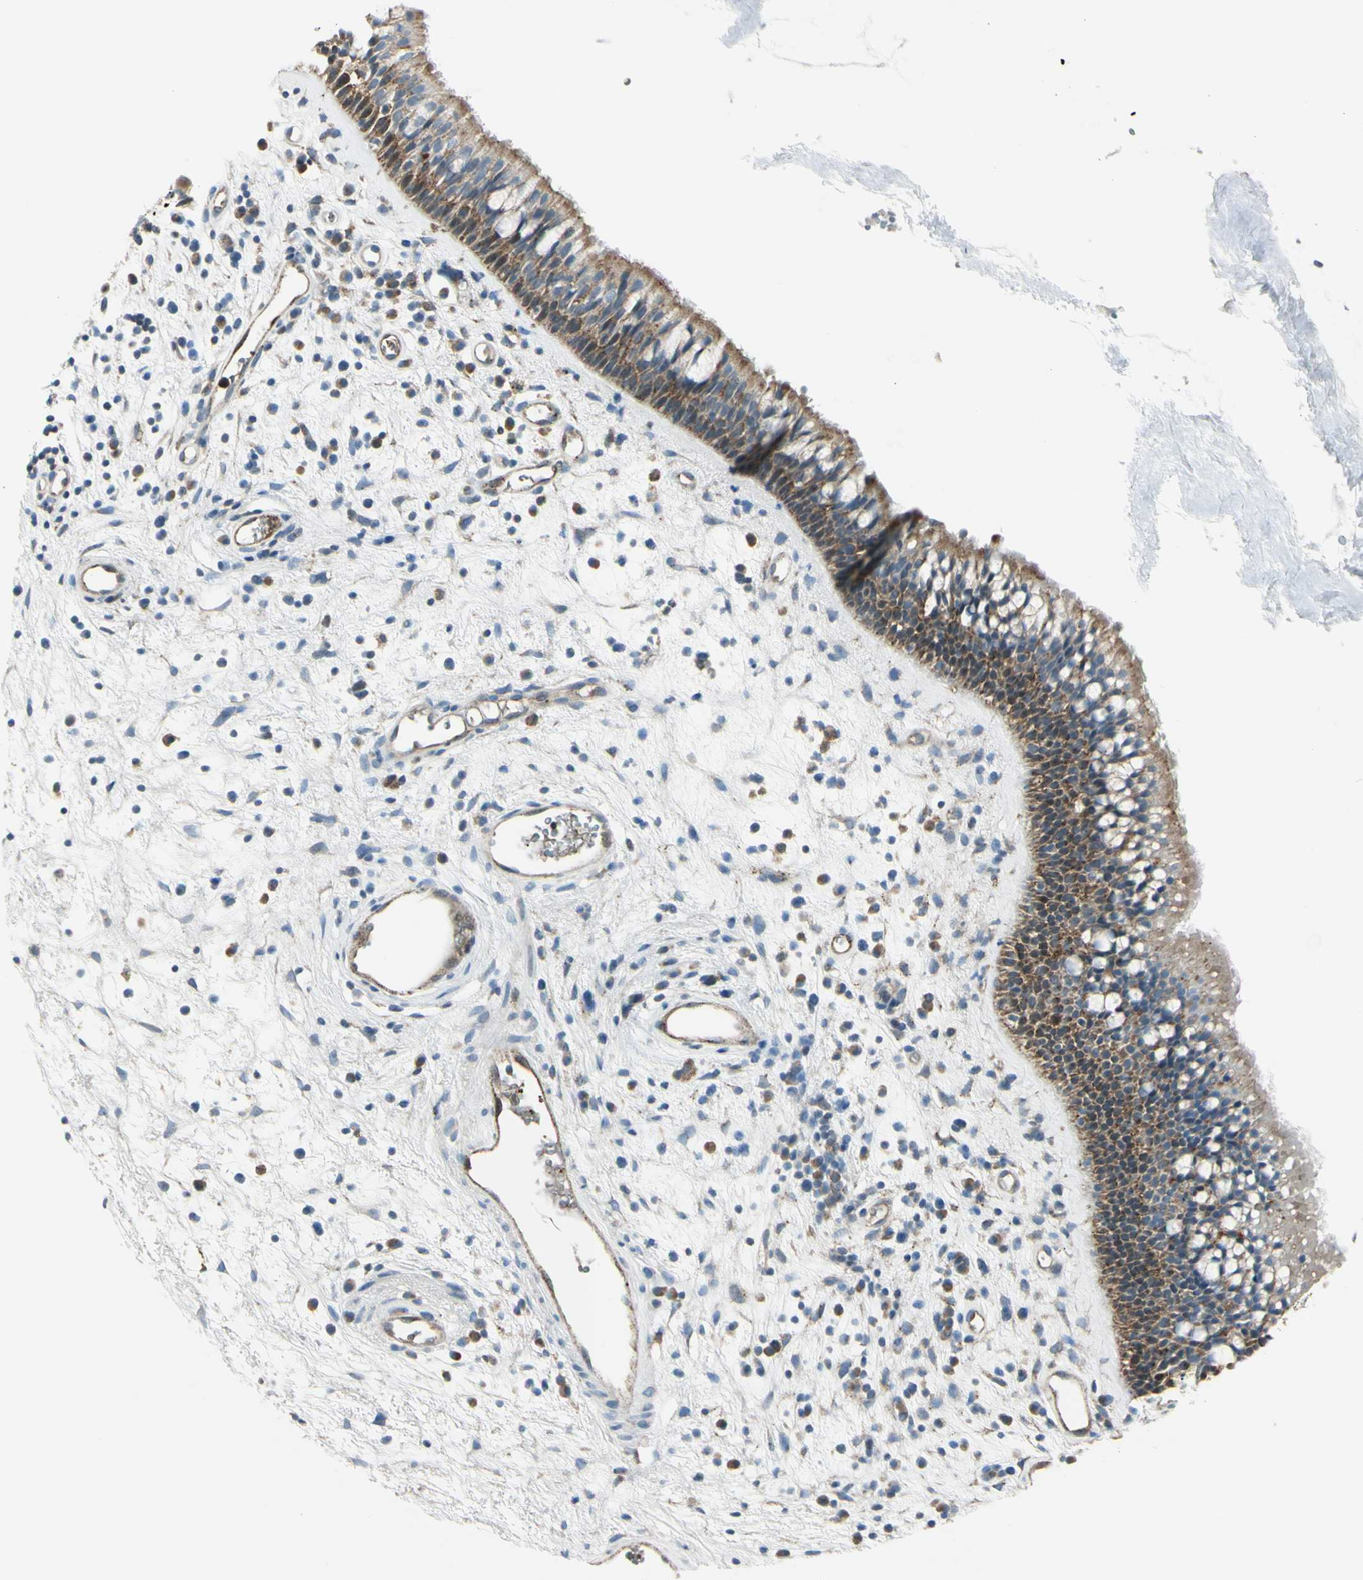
{"staining": {"intensity": "moderate", "quantity": ">75%", "location": "cytoplasmic/membranous"}, "tissue": "nasopharynx", "cell_type": "Respiratory epithelial cells", "image_type": "normal", "snomed": [{"axis": "morphology", "description": "Normal tissue, NOS"}, {"axis": "morphology", "description": "Inflammation, NOS"}, {"axis": "topography", "description": "Nasopharynx"}], "caption": "Protein staining demonstrates moderate cytoplasmic/membranous expression in about >75% of respiratory epithelial cells in normal nasopharynx.", "gene": "CYRIB", "patient": {"sex": "male", "age": 48}}